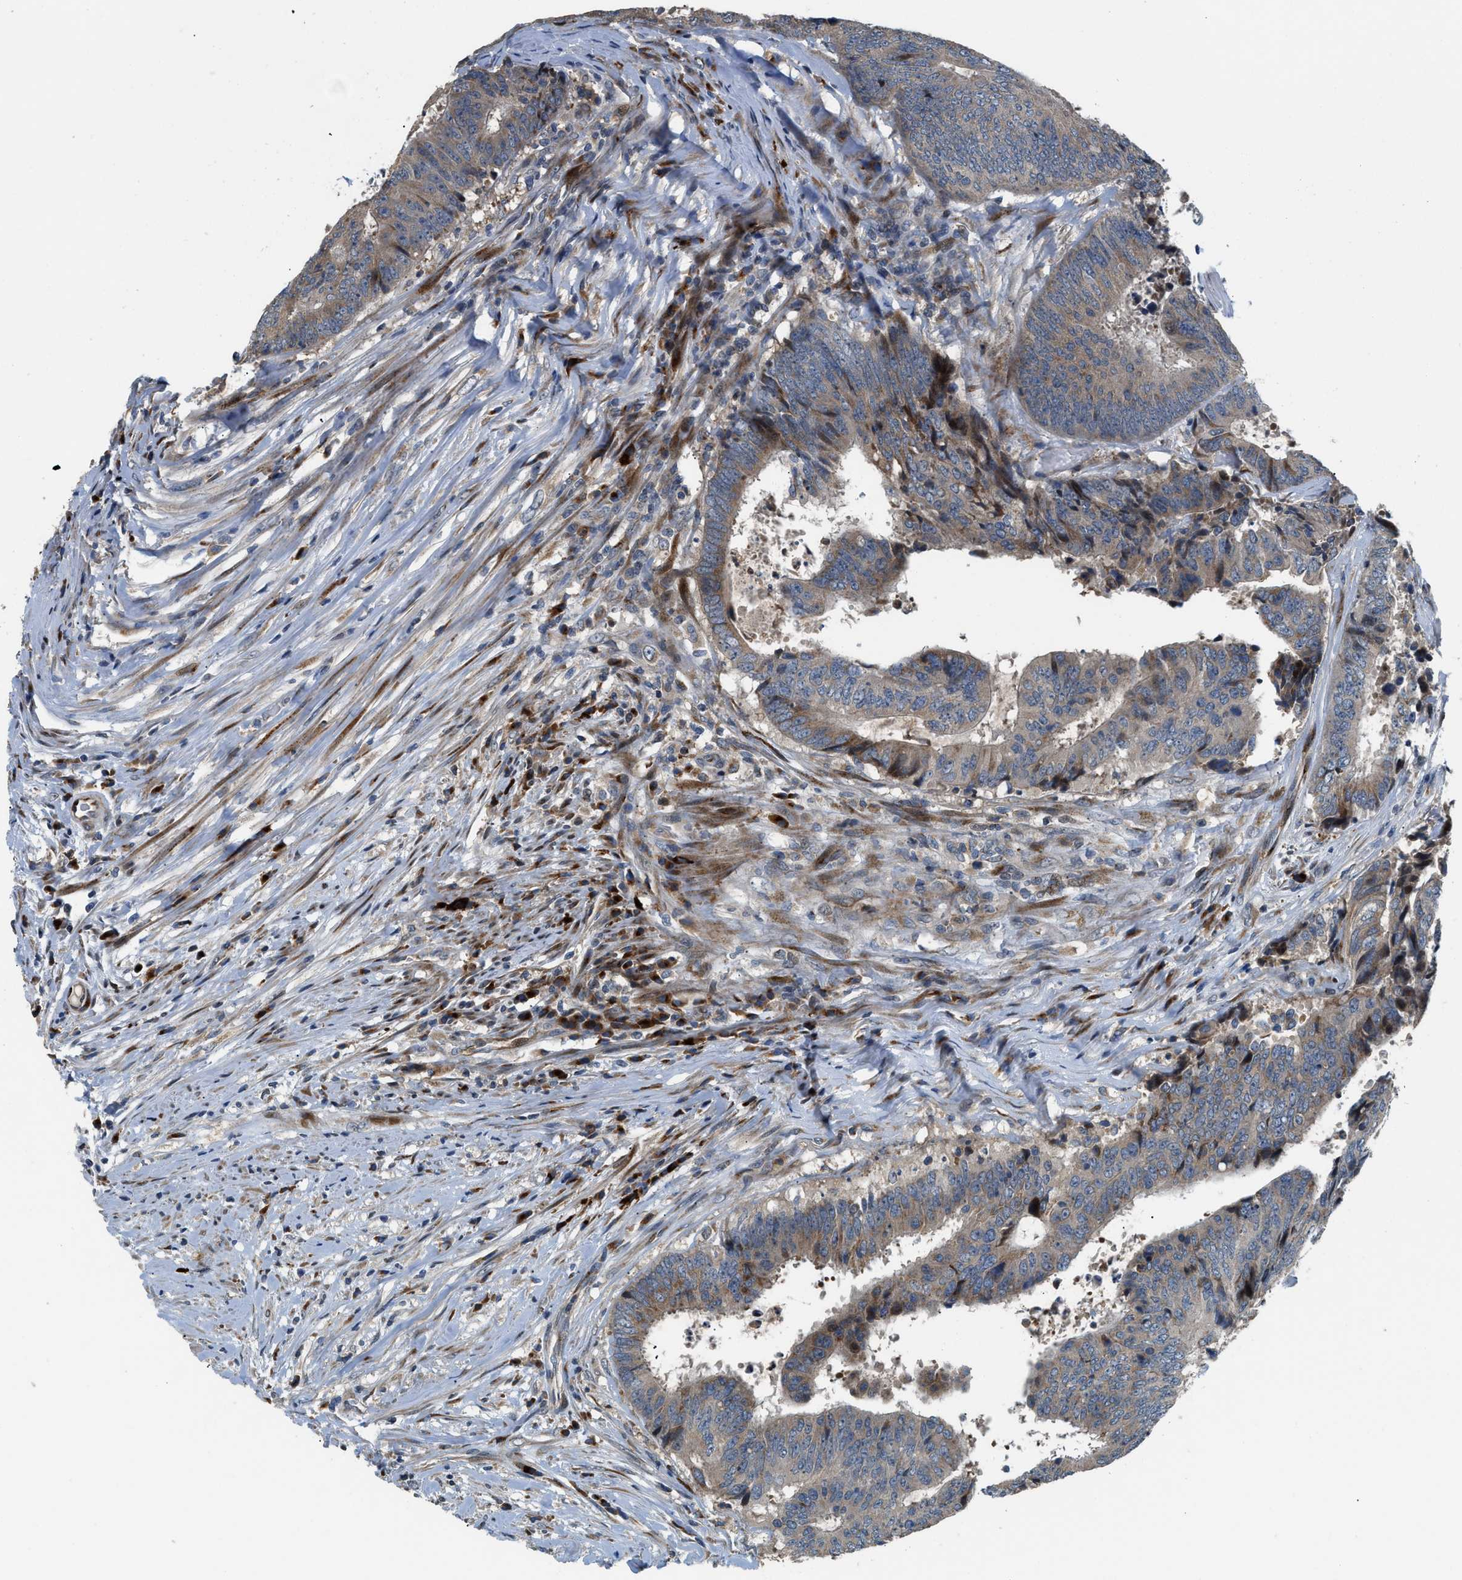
{"staining": {"intensity": "weak", "quantity": ">75%", "location": "cytoplasmic/membranous"}, "tissue": "colorectal cancer", "cell_type": "Tumor cells", "image_type": "cancer", "snomed": [{"axis": "morphology", "description": "Adenocarcinoma, NOS"}, {"axis": "topography", "description": "Rectum"}], "caption": "Immunohistochemical staining of colorectal cancer exhibits weak cytoplasmic/membranous protein positivity in about >75% of tumor cells.", "gene": "FUT8", "patient": {"sex": "male", "age": 72}}